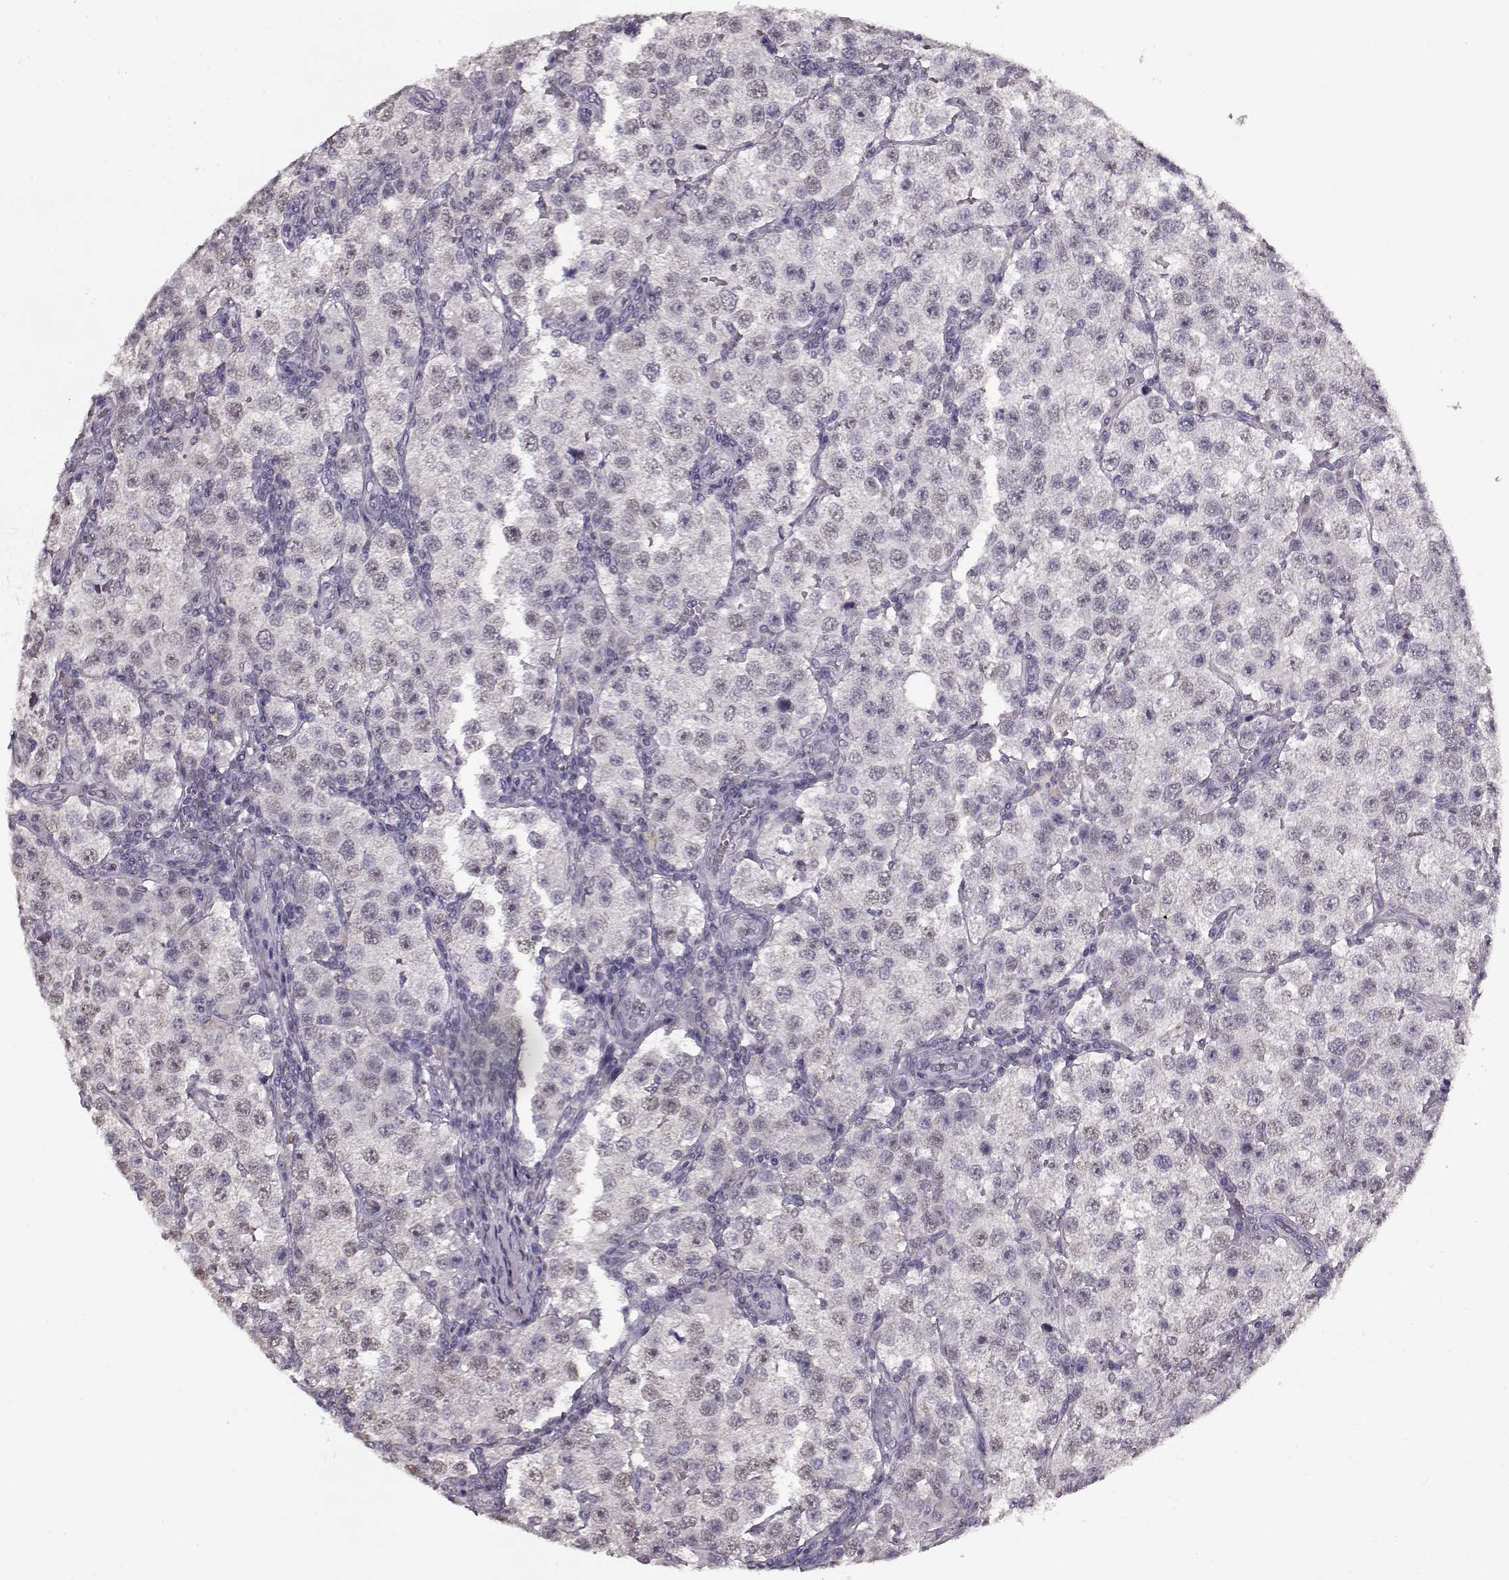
{"staining": {"intensity": "weak", "quantity": "<25%", "location": "nuclear"}, "tissue": "testis cancer", "cell_type": "Tumor cells", "image_type": "cancer", "snomed": [{"axis": "morphology", "description": "Seminoma, NOS"}, {"axis": "topography", "description": "Testis"}], "caption": "This is an IHC histopathology image of testis cancer (seminoma). There is no expression in tumor cells.", "gene": "RP1L1", "patient": {"sex": "male", "age": 37}}